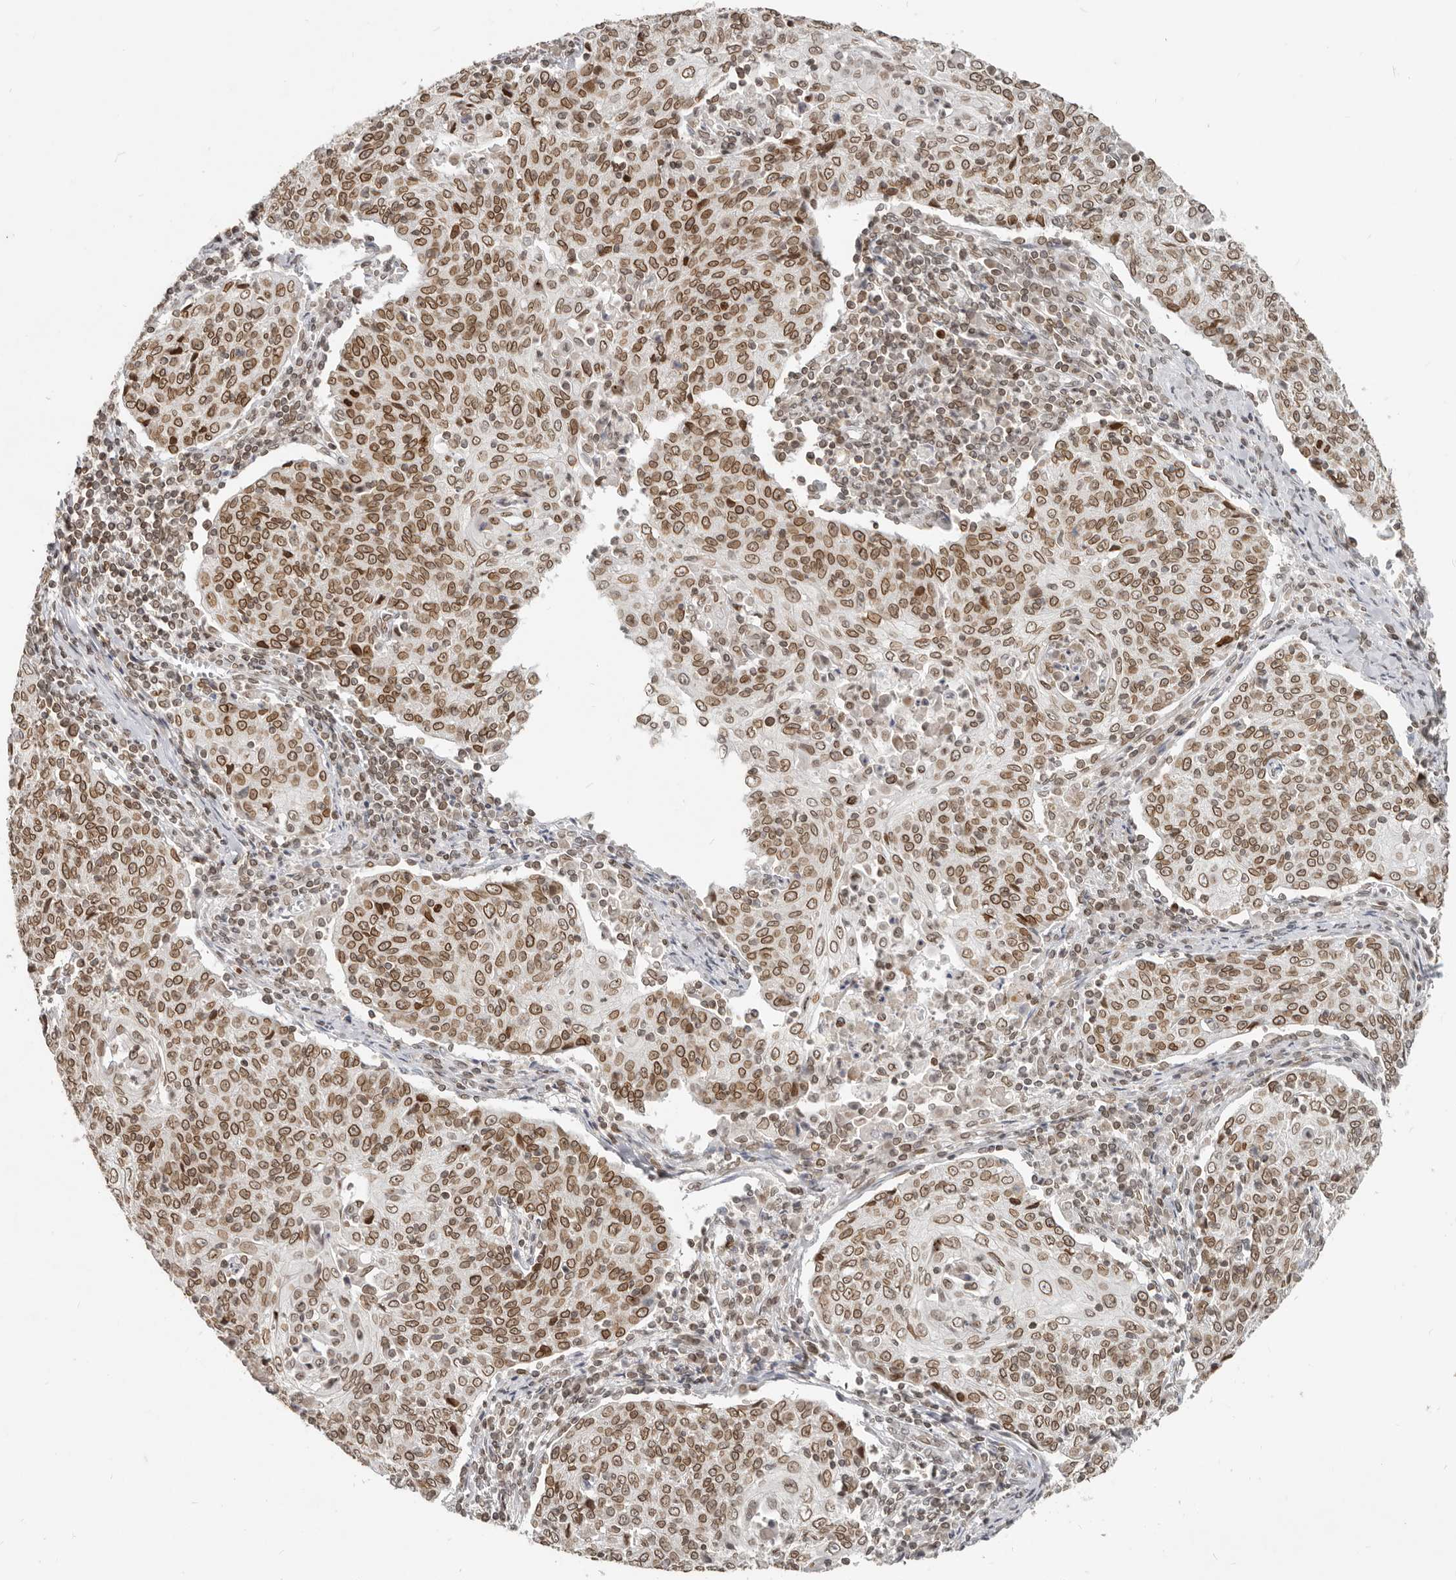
{"staining": {"intensity": "moderate", "quantity": ">75%", "location": "cytoplasmic/membranous,nuclear"}, "tissue": "cervical cancer", "cell_type": "Tumor cells", "image_type": "cancer", "snomed": [{"axis": "morphology", "description": "Squamous cell carcinoma, NOS"}, {"axis": "topography", "description": "Cervix"}], "caption": "Immunohistochemical staining of human cervical squamous cell carcinoma reveals medium levels of moderate cytoplasmic/membranous and nuclear expression in approximately >75% of tumor cells. (IHC, brightfield microscopy, high magnification).", "gene": "NUP153", "patient": {"sex": "female", "age": 48}}